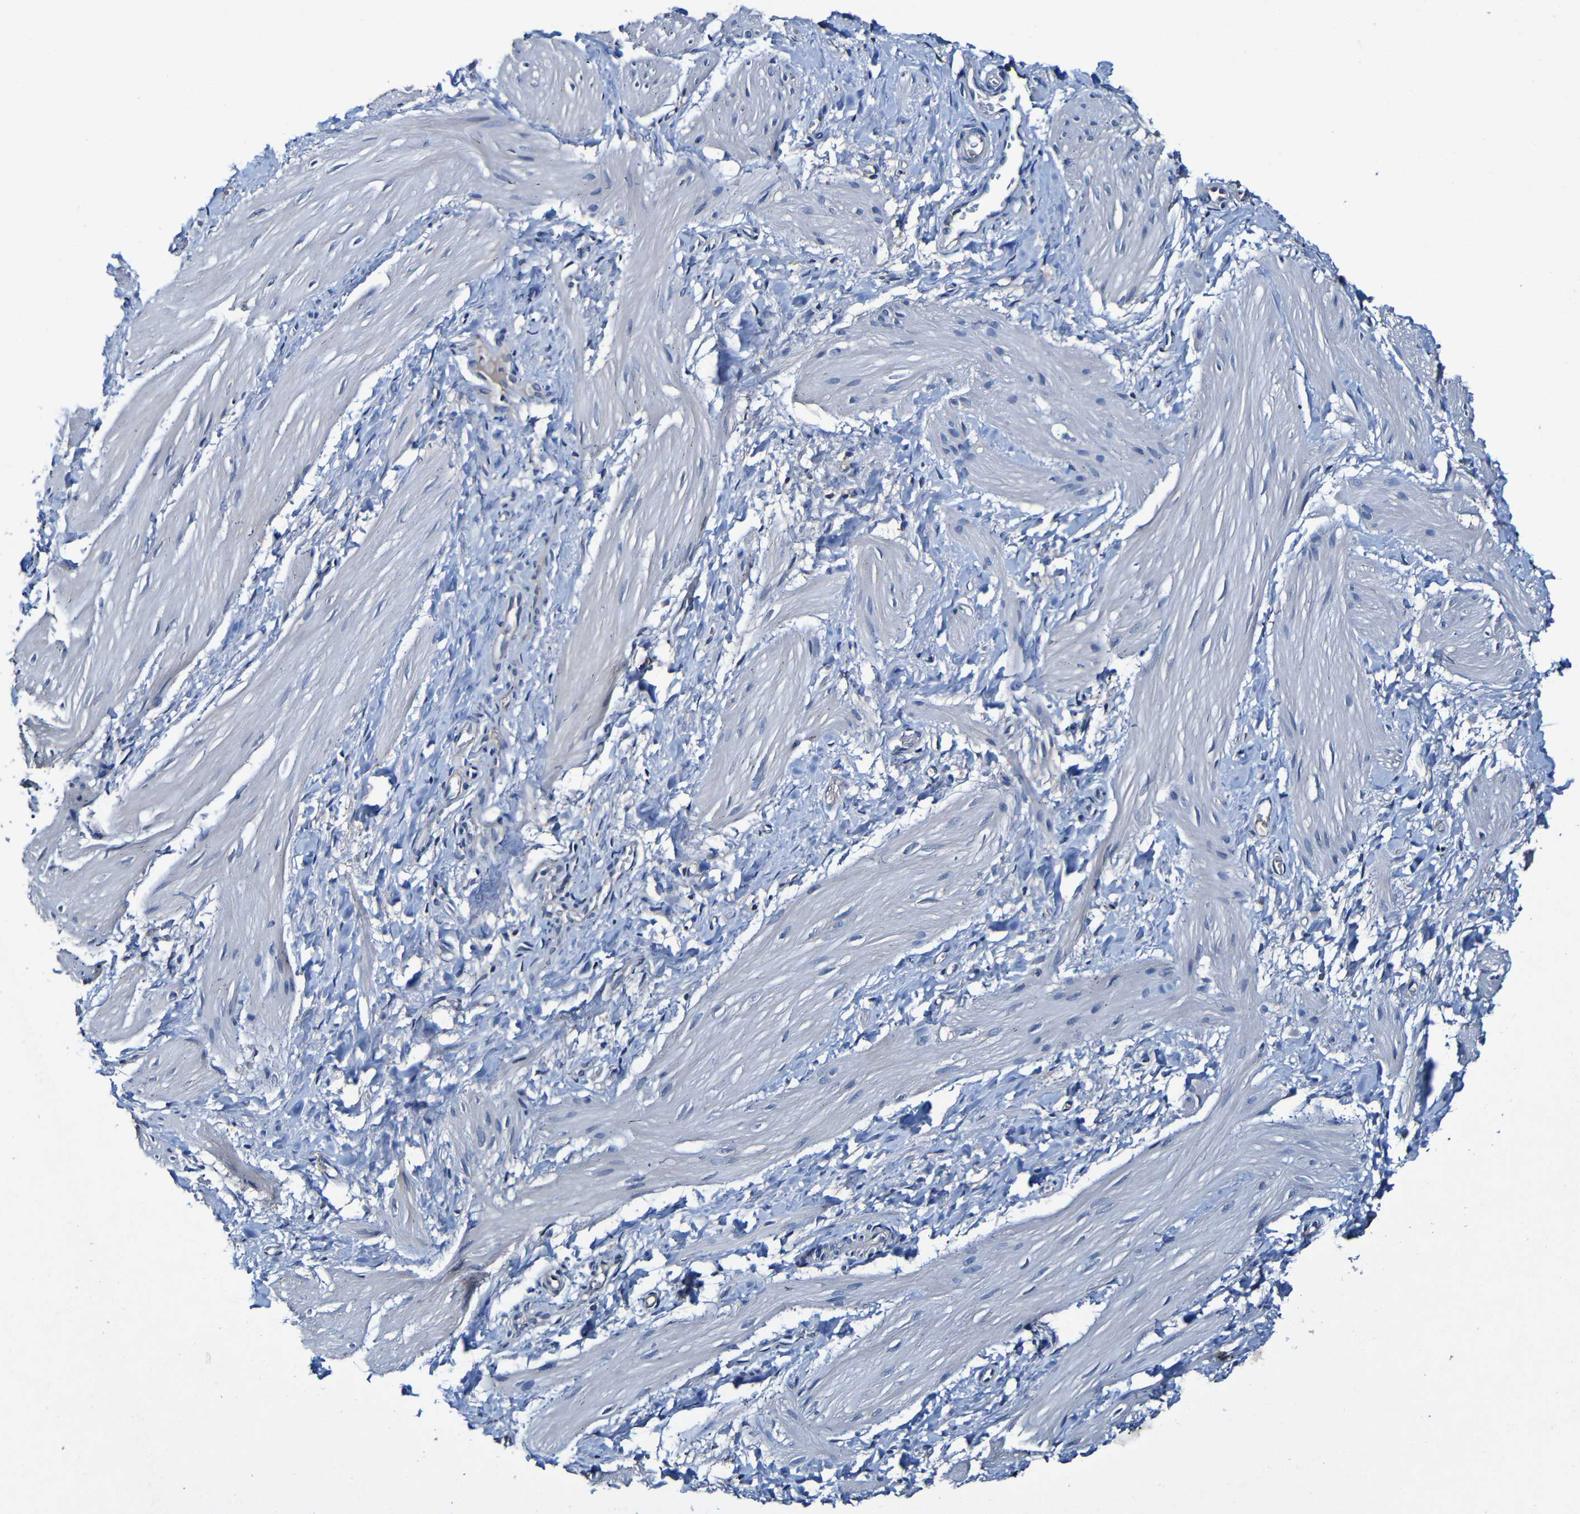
{"staining": {"intensity": "negative", "quantity": "none", "location": "none"}, "tissue": "smooth muscle", "cell_type": "Smooth muscle cells", "image_type": "normal", "snomed": [{"axis": "morphology", "description": "Normal tissue, NOS"}, {"axis": "topography", "description": "Smooth muscle"}], "caption": "Smooth muscle cells show no significant protein staining in normal smooth muscle. (DAB IHC visualized using brightfield microscopy, high magnification).", "gene": "LRRC70", "patient": {"sex": "male", "age": 16}}